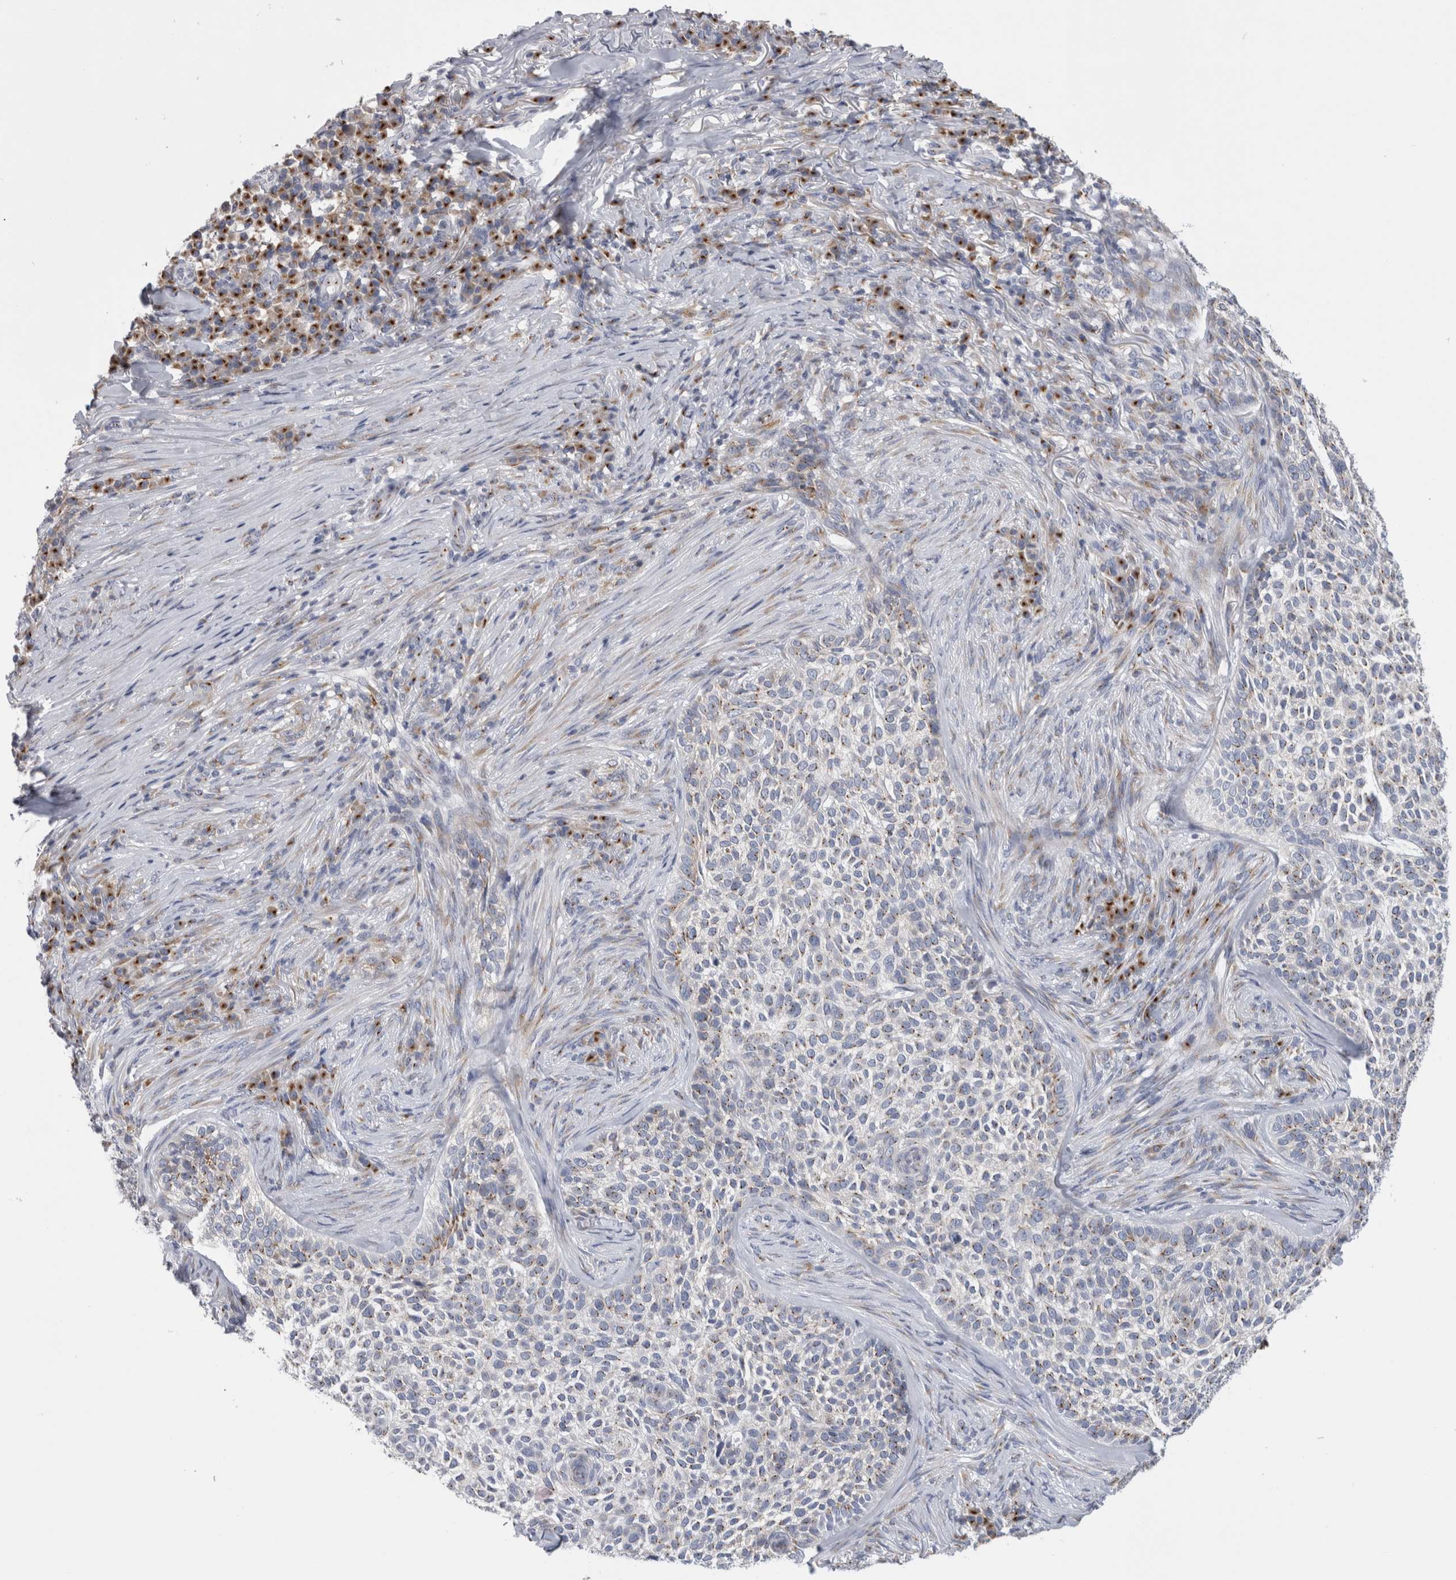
{"staining": {"intensity": "weak", "quantity": ">75%", "location": "cytoplasmic/membranous"}, "tissue": "skin cancer", "cell_type": "Tumor cells", "image_type": "cancer", "snomed": [{"axis": "morphology", "description": "Basal cell carcinoma"}, {"axis": "topography", "description": "Skin"}], "caption": "Skin cancer stained for a protein (brown) shows weak cytoplasmic/membranous positive staining in about >75% of tumor cells.", "gene": "AKAP9", "patient": {"sex": "female", "age": 64}}